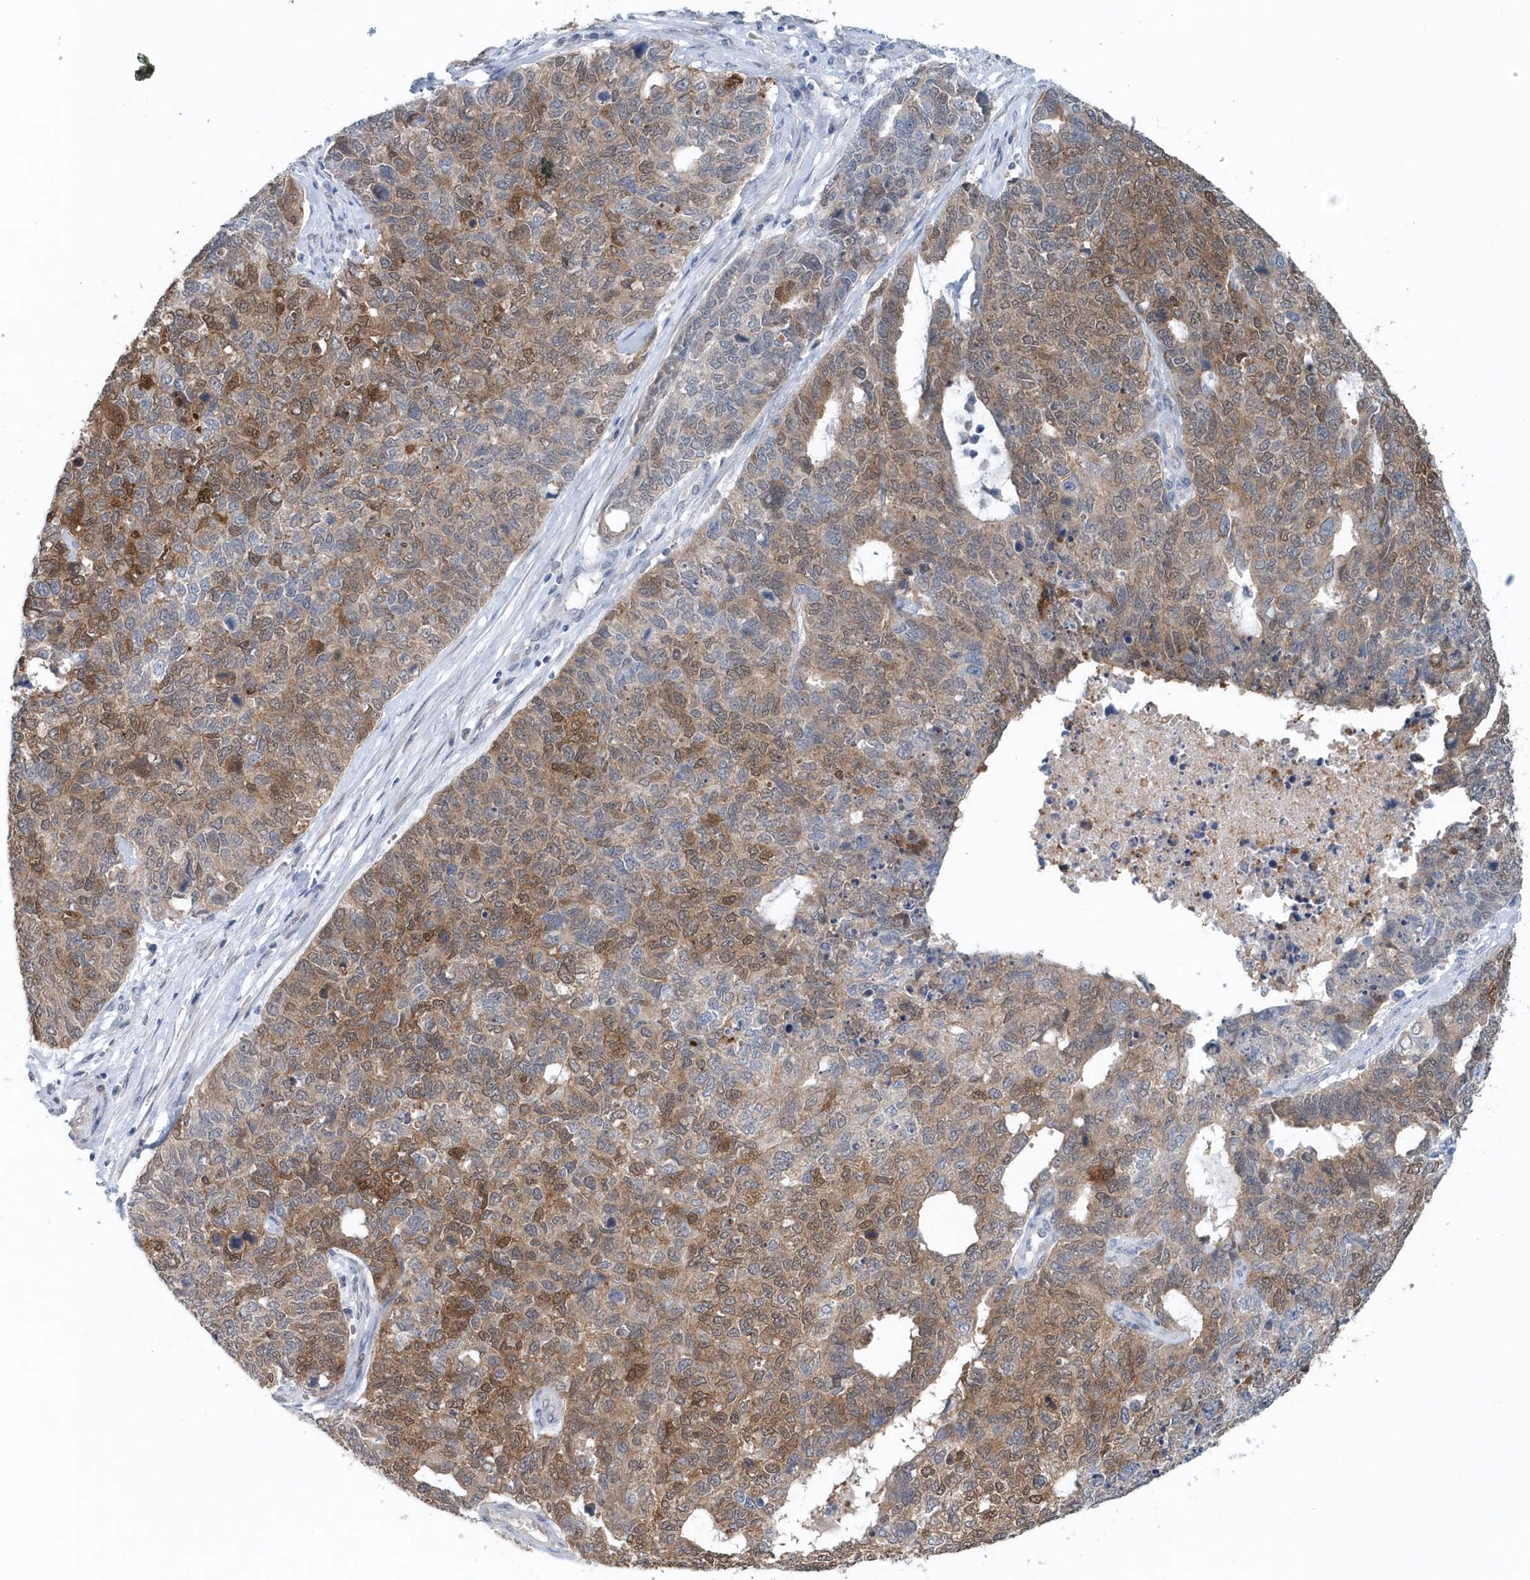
{"staining": {"intensity": "moderate", "quantity": ">75%", "location": "cytoplasmic/membranous,nuclear"}, "tissue": "cervical cancer", "cell_type": "Tumor cells", "image_type": "cancer", "snomed": [{"axis": "morphology", "description": "Squamous cell carcinoma, NOS"}, {"axis": "topography", "description": "Cervix"}], "caption": "A brown stain shows moderate cytoplasmic/membranous and nuclear positivity of a protein in human squamous cell carcinoma (cervical) tumor cells. The protein is stained brown, and the nuclei are stained in blue (DAB IHC with brightfield microscopy, high magnification).", "gene": "PFN2", "patient": {"sex": "female", "age": 63}}